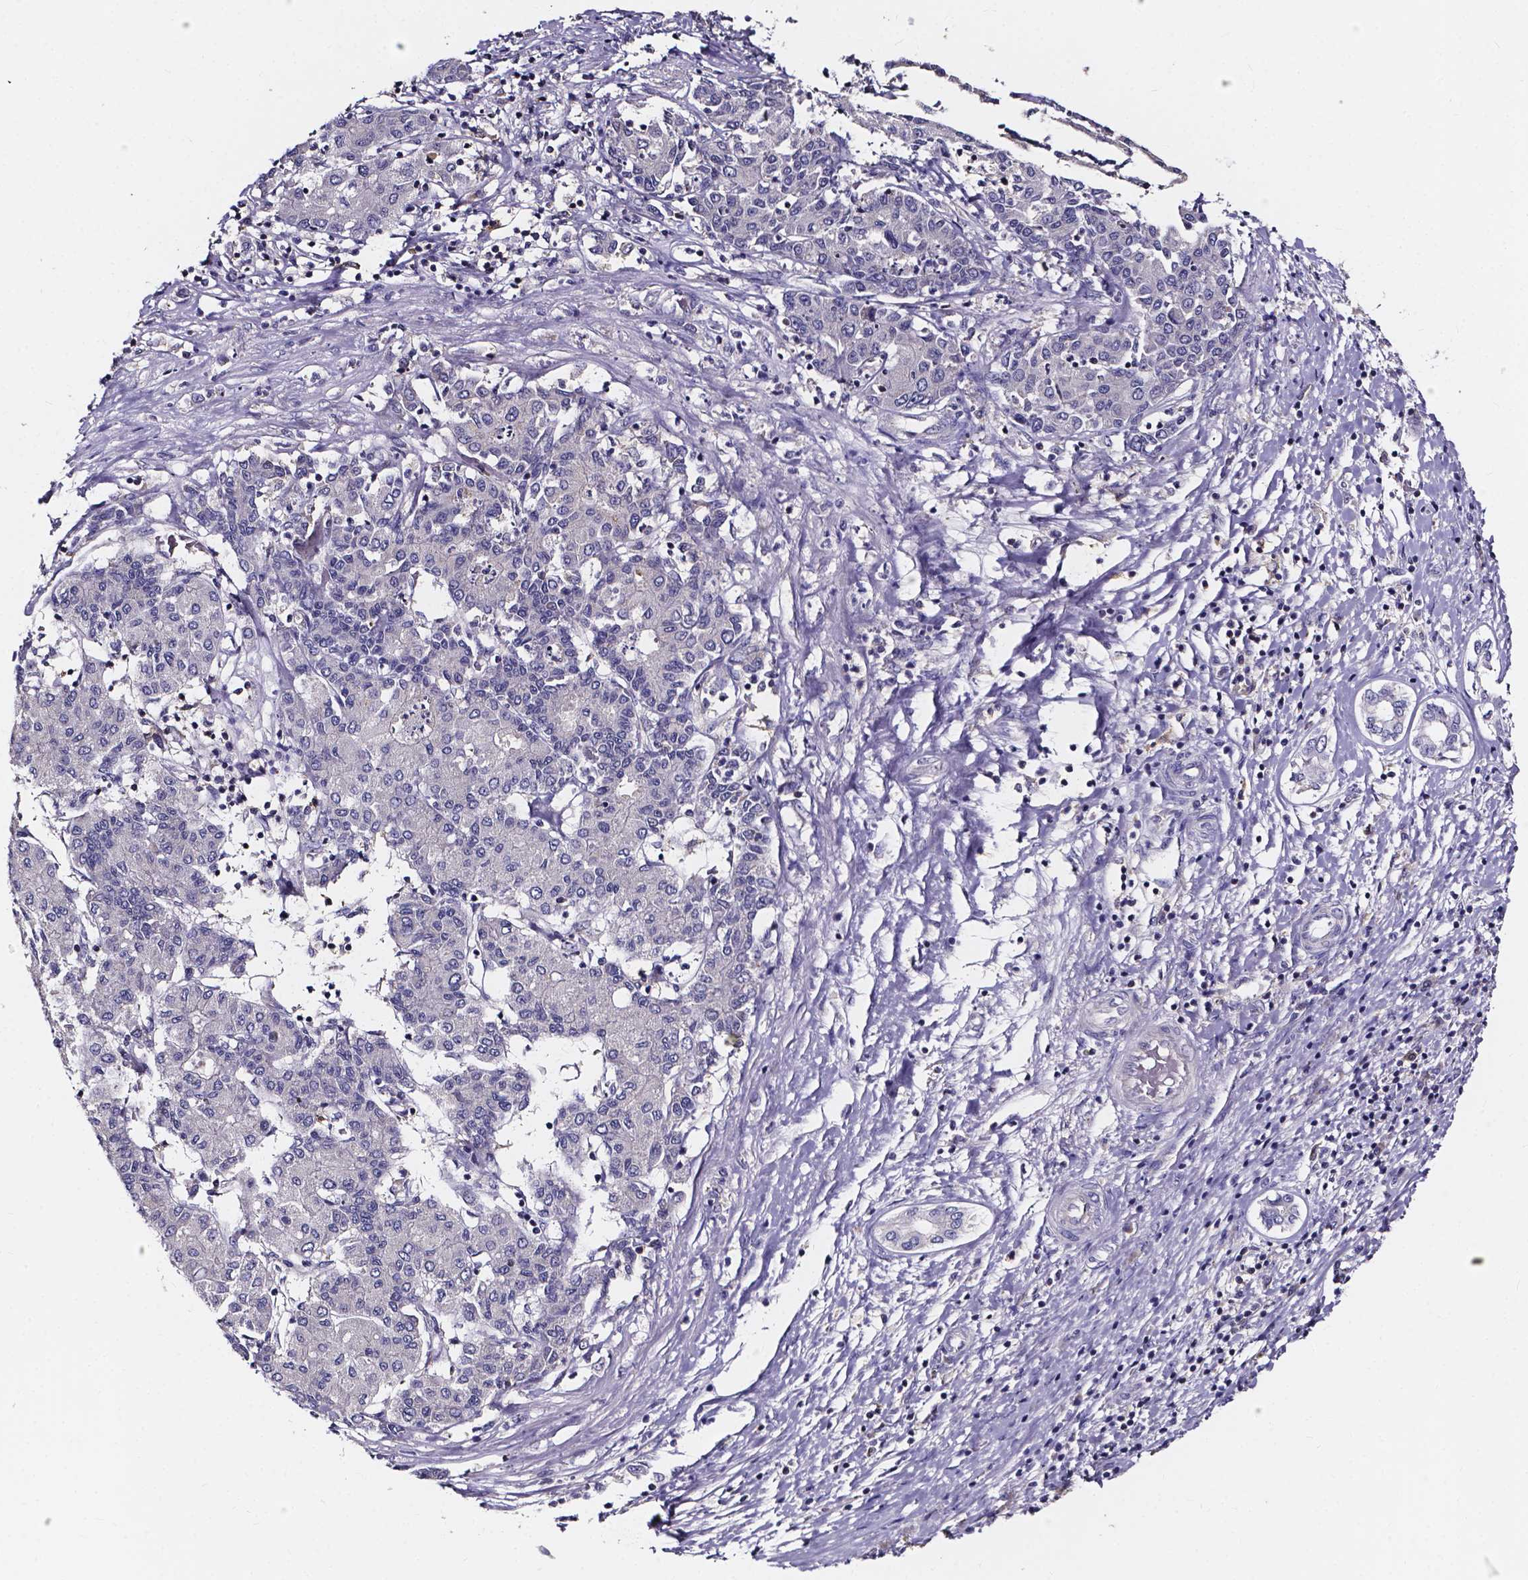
{"staining": {"intensity": "negative", "quantity": "none", "location": "none"}, "tissue": "liver cancer", "cell_type": "Tumor cells", "image_type": "cancer", "snomed": [{"axis": "morphology", "description": "Carcinoma, Hepatocellular, NOS"}, {"axis": "topography", "description": "Liver"}], "caption": "Liver cancer (hepatocellular carcinoma) was stained to show a protein in brown. There is no significant expression in tumor cells.", "gene": "SPOCD1", "patient": {"sex": "male", "age": 65}}